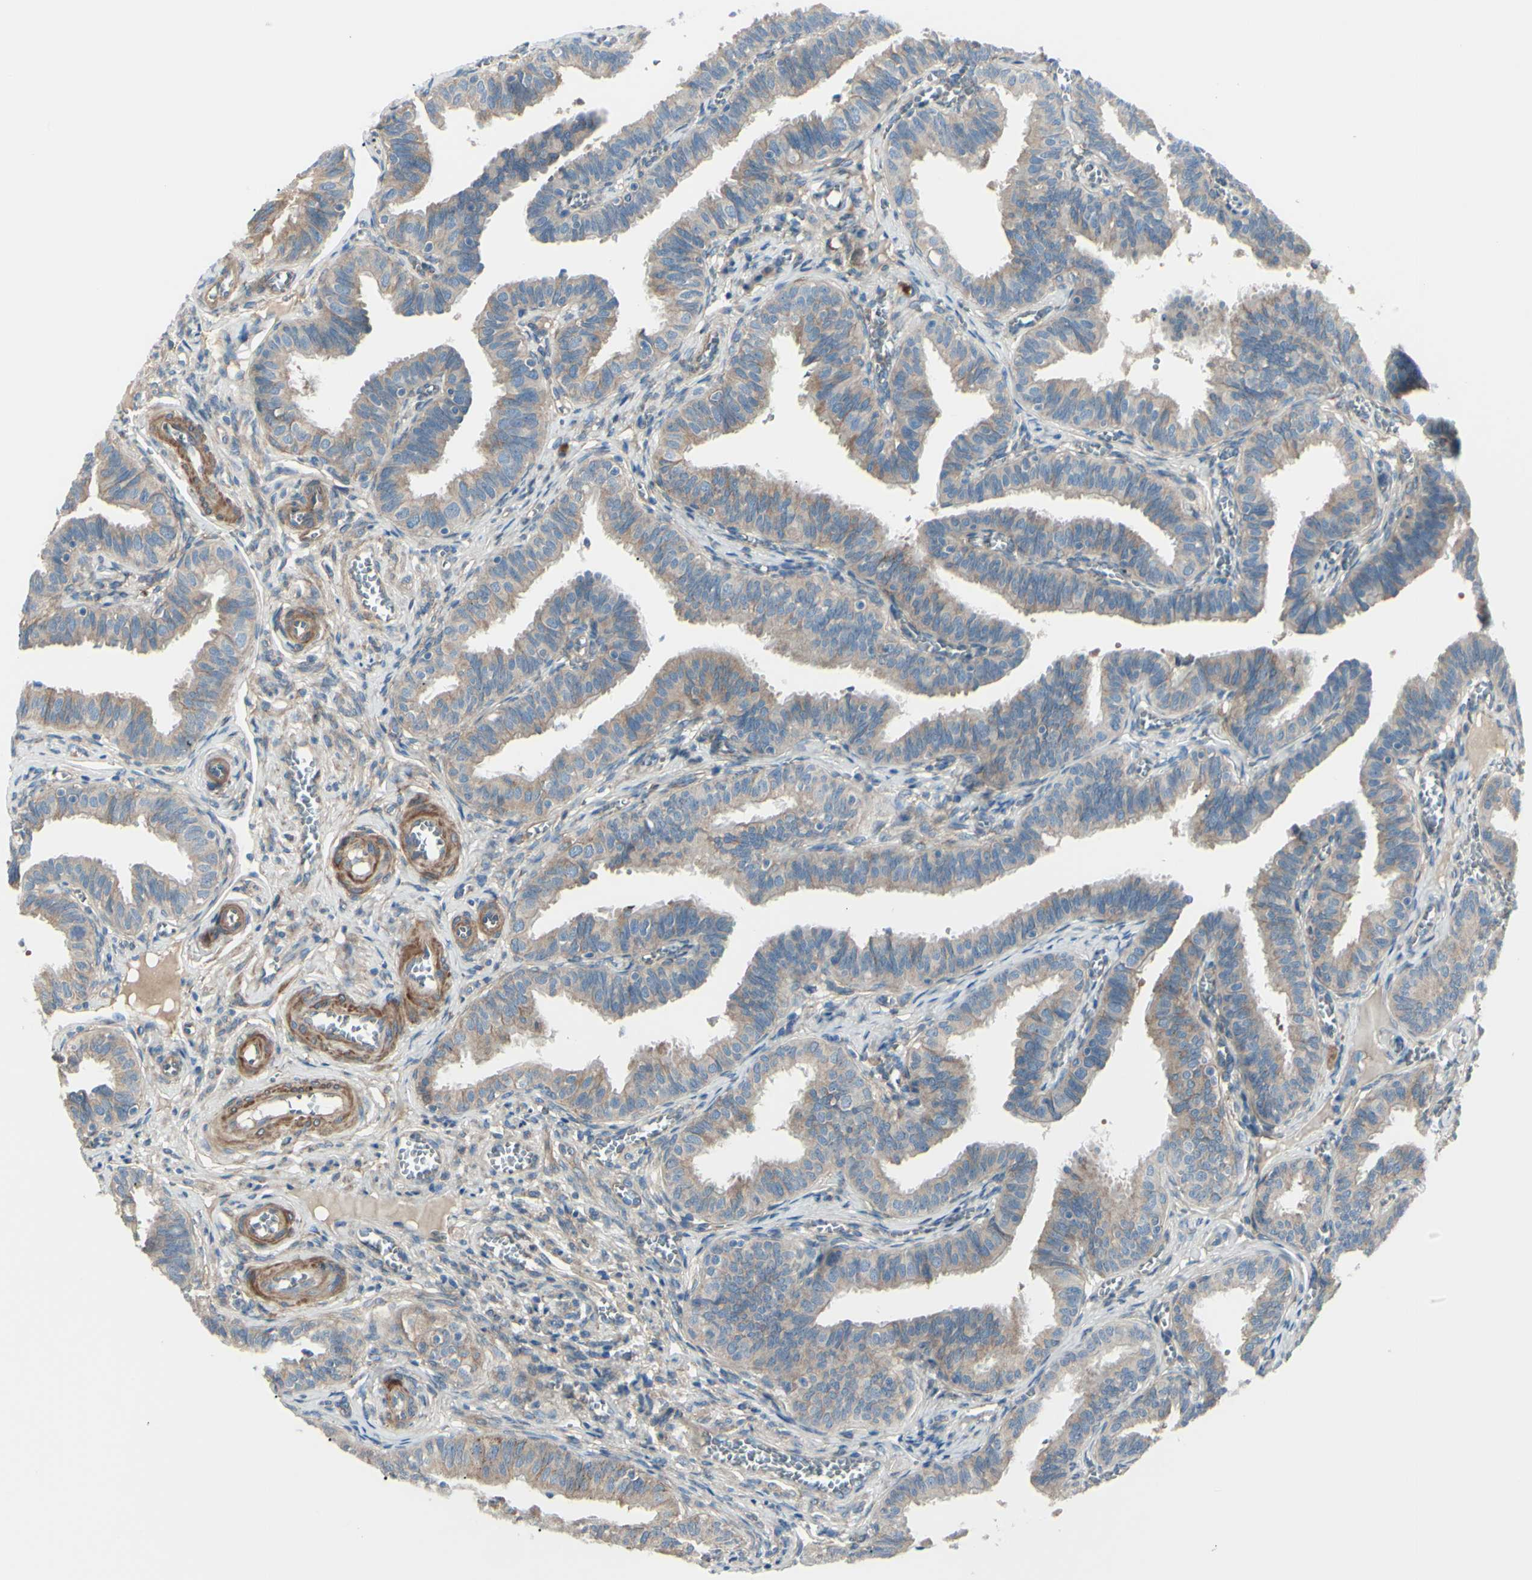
{"staining": {"intensity": "weak", "quantity": ">75%", "location": "cytoplasmic/membranous"}, "tissue": "fallopian tube", "cell_type": "Glandular cells", "image_type": "normal", "snomed": [{"axis": "morphology", "description": "Normal tissue, NOS"}, {"axis": "topography", "description": "Fallopian tube"}], "caption": "An image showing weak cytoplasmic/membranous expression in approximately >75% of glandular cells in unremarkable fallopian tube, as visualized by brown immunohistochemical staining.", "gene": "PCDHGA10", "patient": {"sex": "female", "age": 46}}